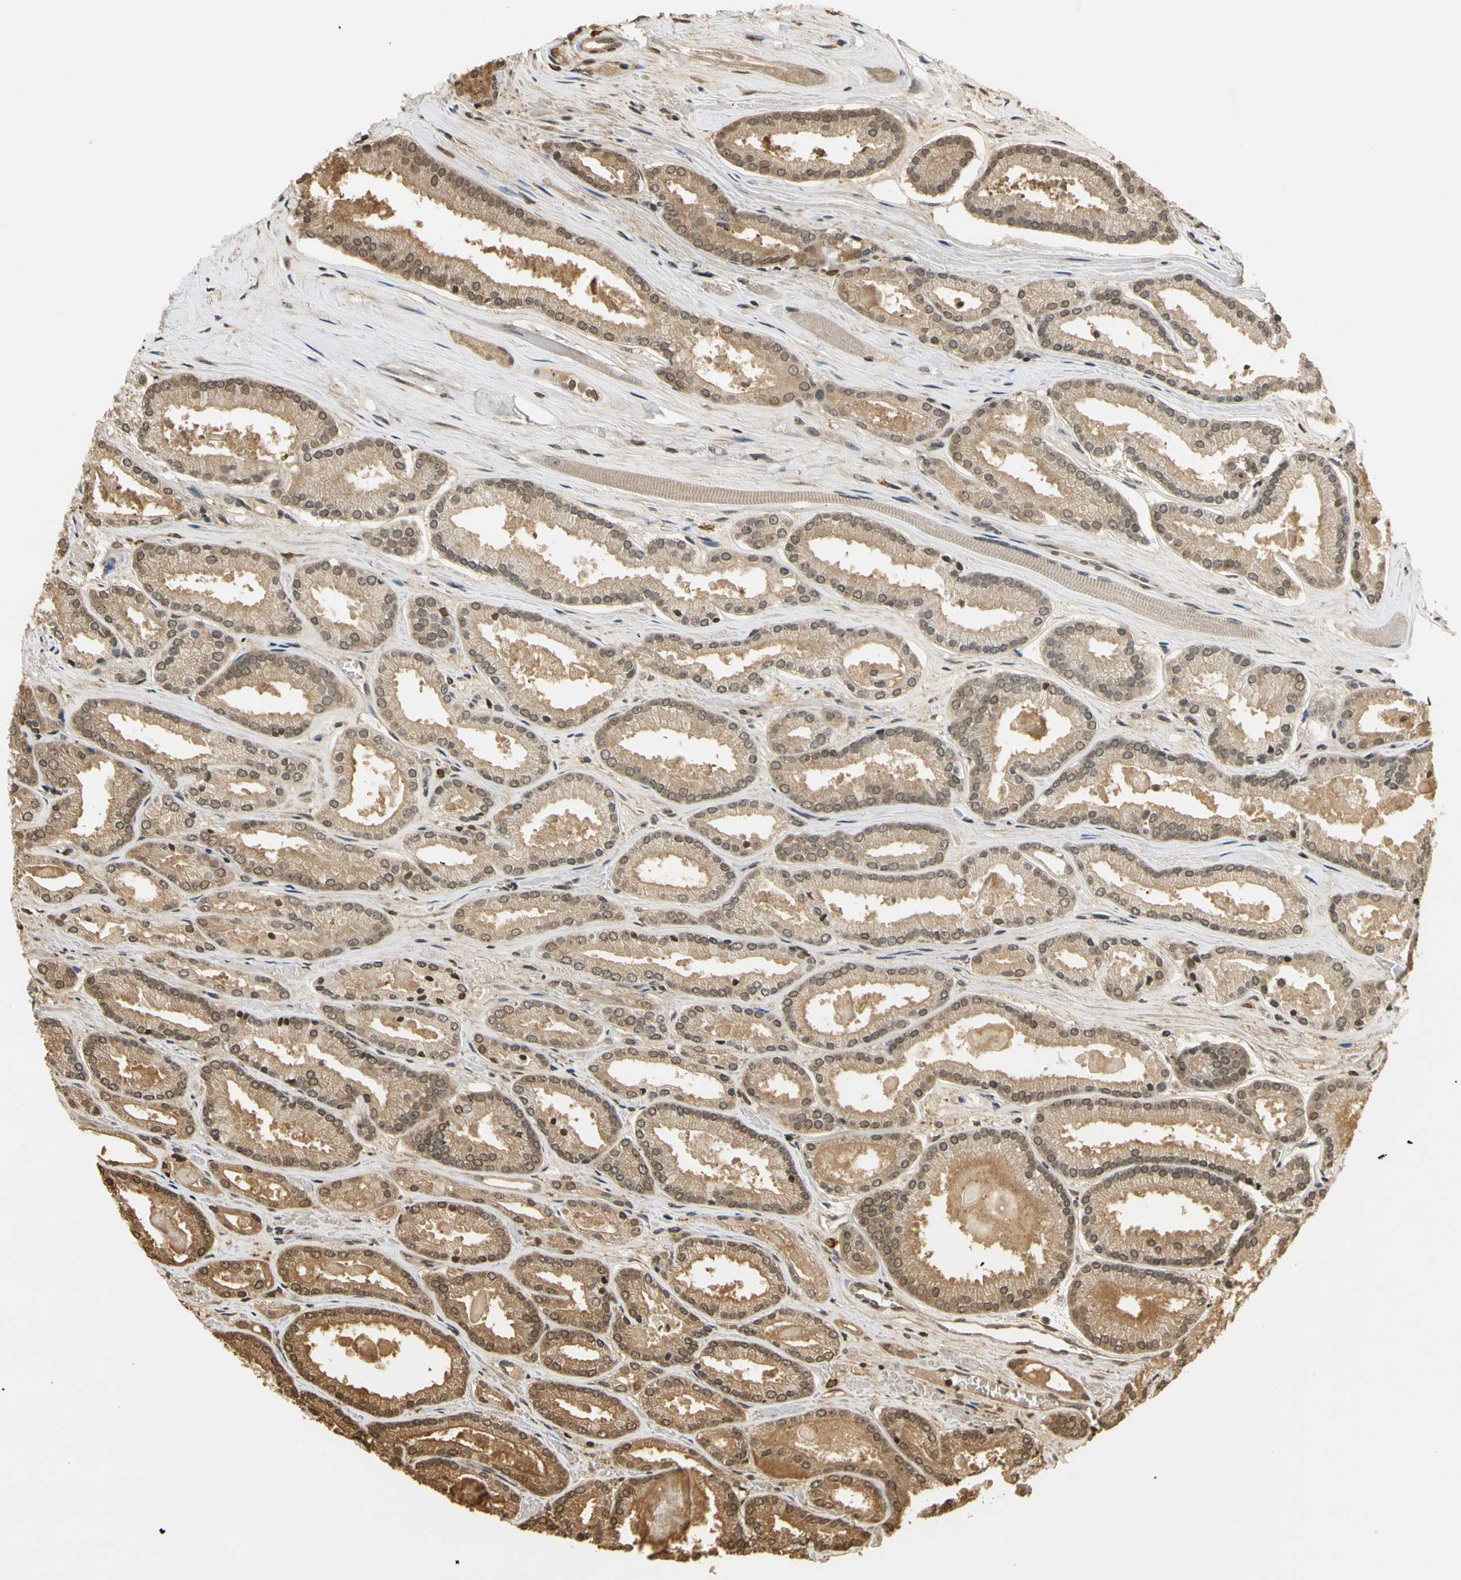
{"staining": {"intensity": "moderate", "quantity": ">75%", "location": "cytoplasmic/membranous"}, "tissue": "prostate cancer", "cell_type": "Tumor cells", "image_type": "cancer", "snomed": [{"axis": "morphology", "description": "Adenocarcinoma, Low grade"}, {"axis": "topography", "description": "Prostate"}], "caption": "Human prostate adenocarcinoma (low-grade) stained with a protein marker displays moderate staining in tumor cells.", "gene": "SOD1", "patient": {"sex": "male", "age": 59}}